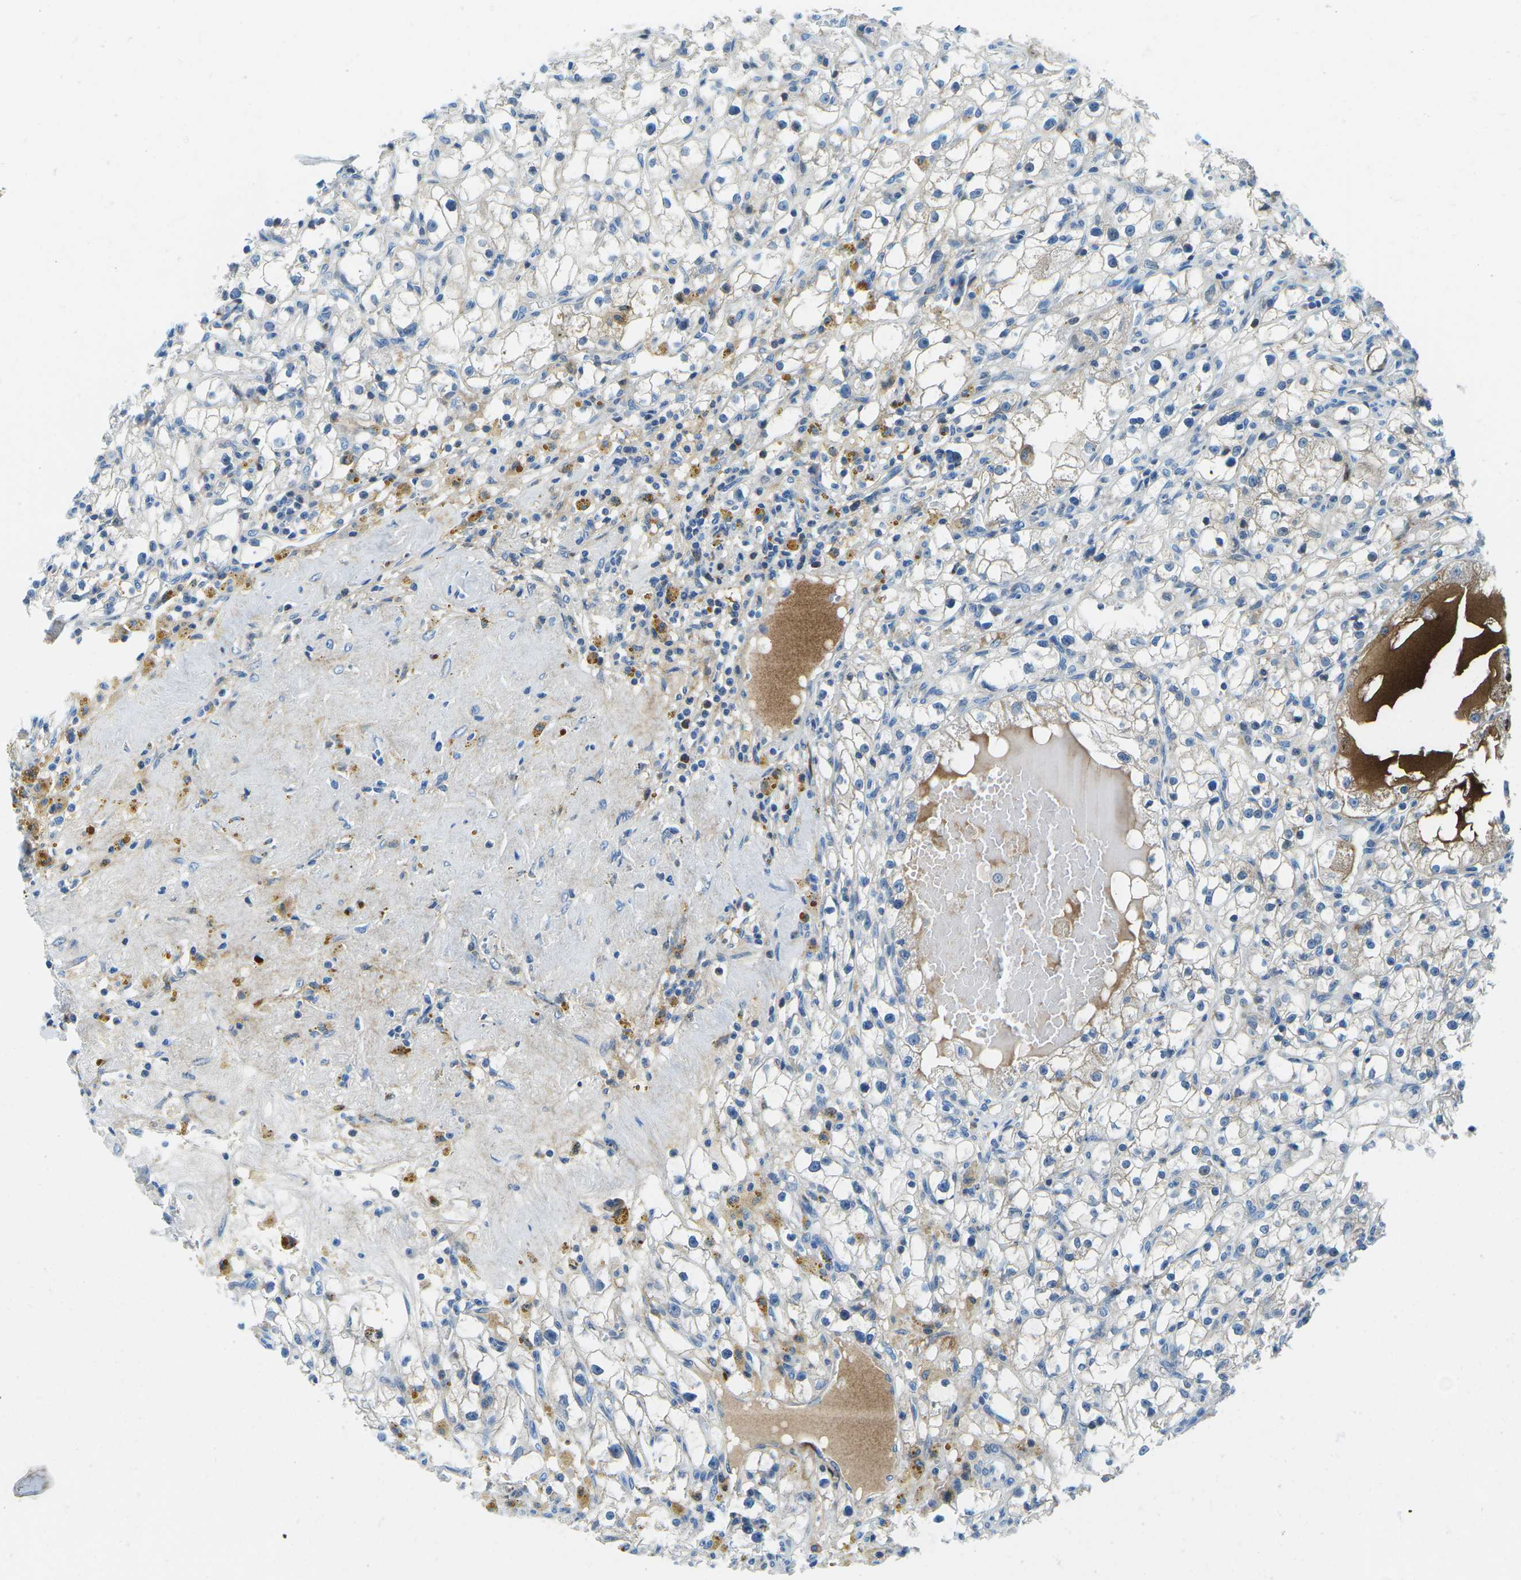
{"staining": {"intensity": "negative", "quantity": "none", "location": "none"}, "tissue": "renal cancer", "cell_type": "Tumor cells", "image_type": "cancer", "snomed": [{"axis": "morphology", "description": "Adenocarcinoma, NOS"}, {"axis": "topography", "description": "Kidney"}], "caption": "This is a image of IHC staining of renal cancer (adenocarcinoma), which shows no expression in tumor cells.", "gene": "CFB", "patient": {"sex": "male", "age": 56}}